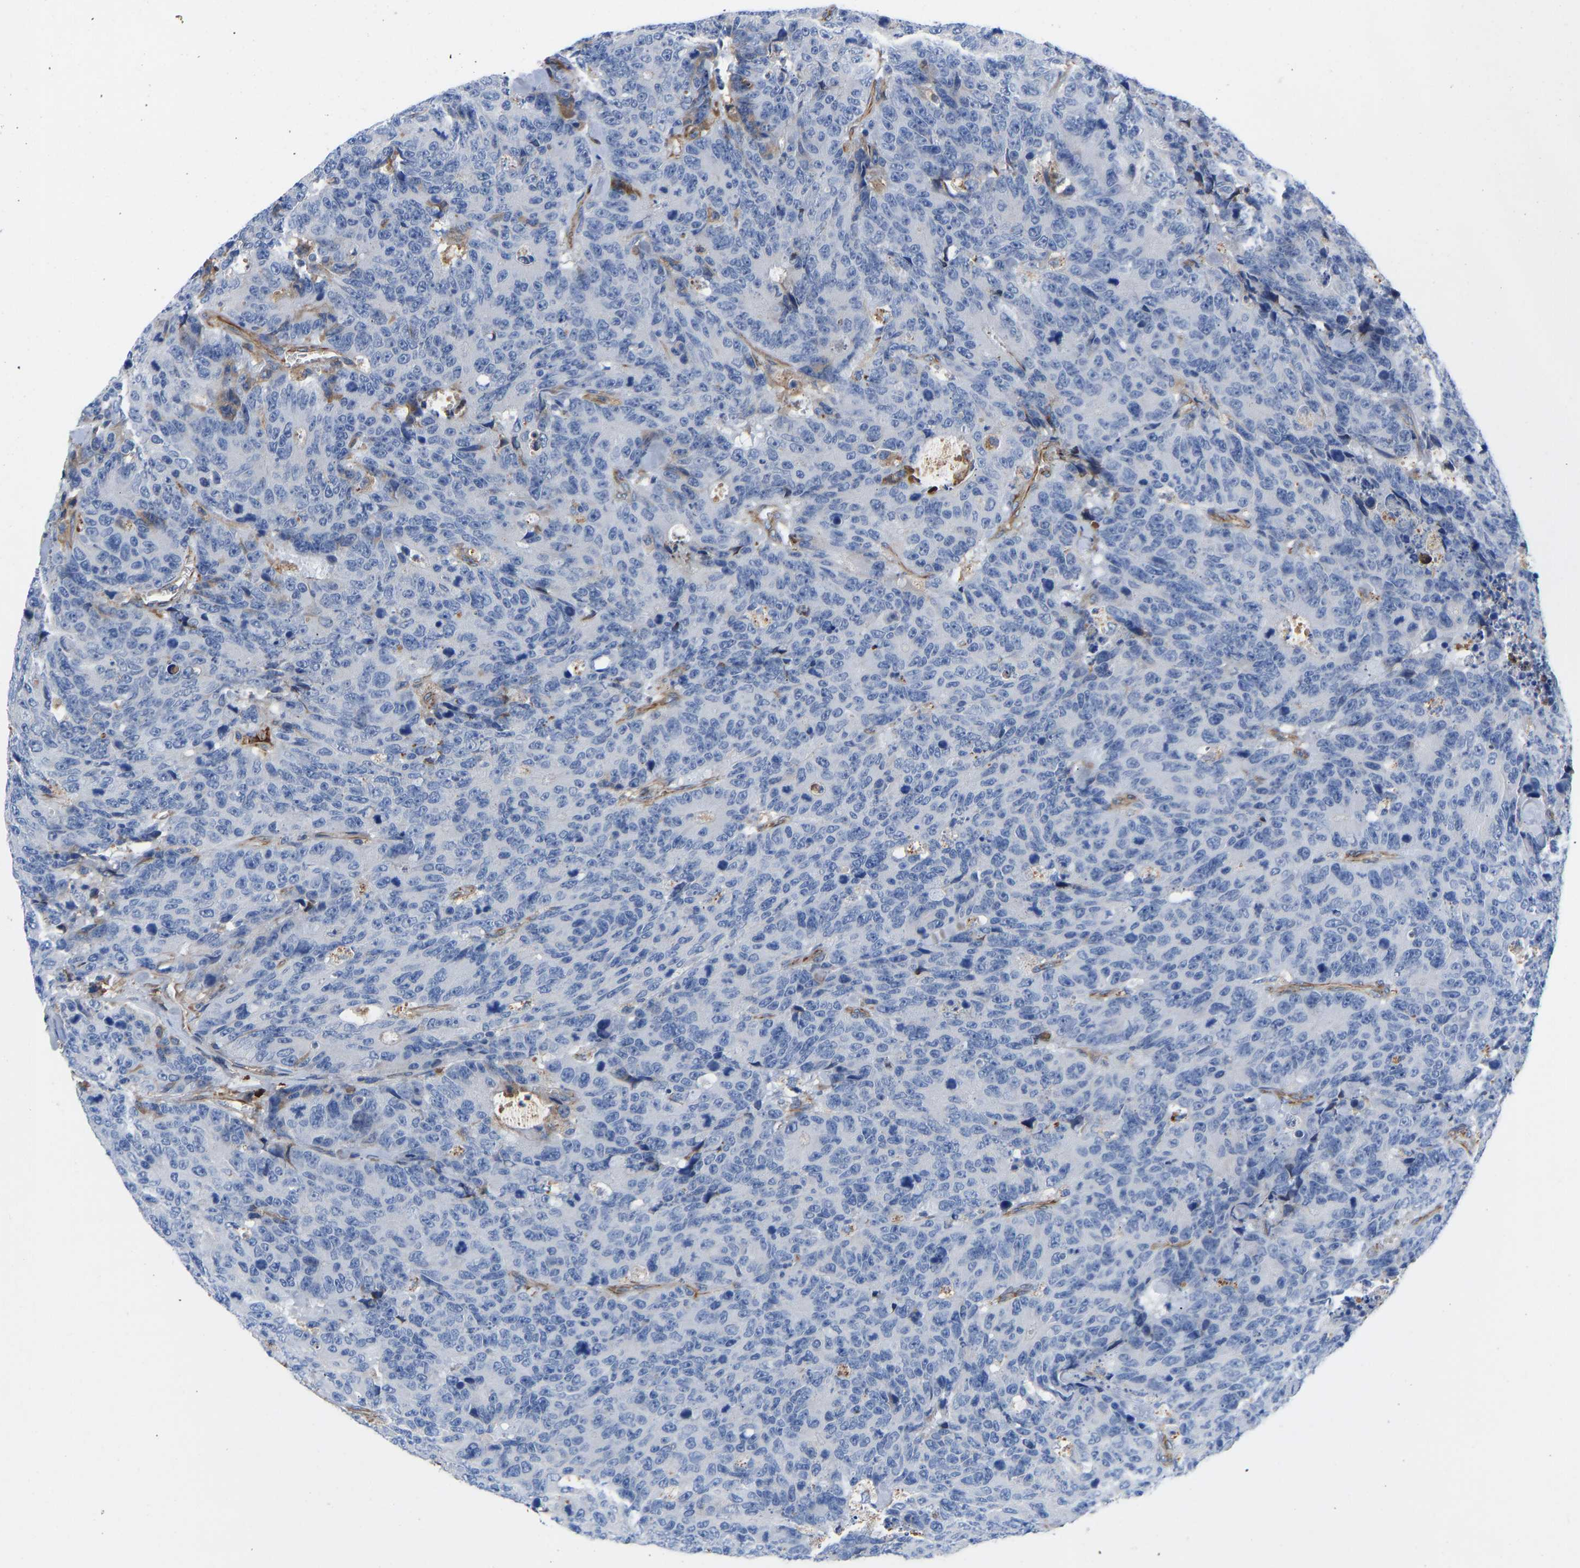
{"staining": {"intensity": "negative", "quantity": "none", "location": "none"}, "tissue": "colorectal cancer", "cell_type": "Tumor cells", "image_type": "cancer", "snomed": [{"axis": "morphology", "description": "Adenocarcinoma, NOS"}, {"axis": "topography", "description": "Colon"}], "caption": "Immunohistochemistry of human adenocarcinoma (colorectal) reveals no staining in tumor cells.", "gene": "HSPG2", "patient": {"sex": "female", "age": 86}}